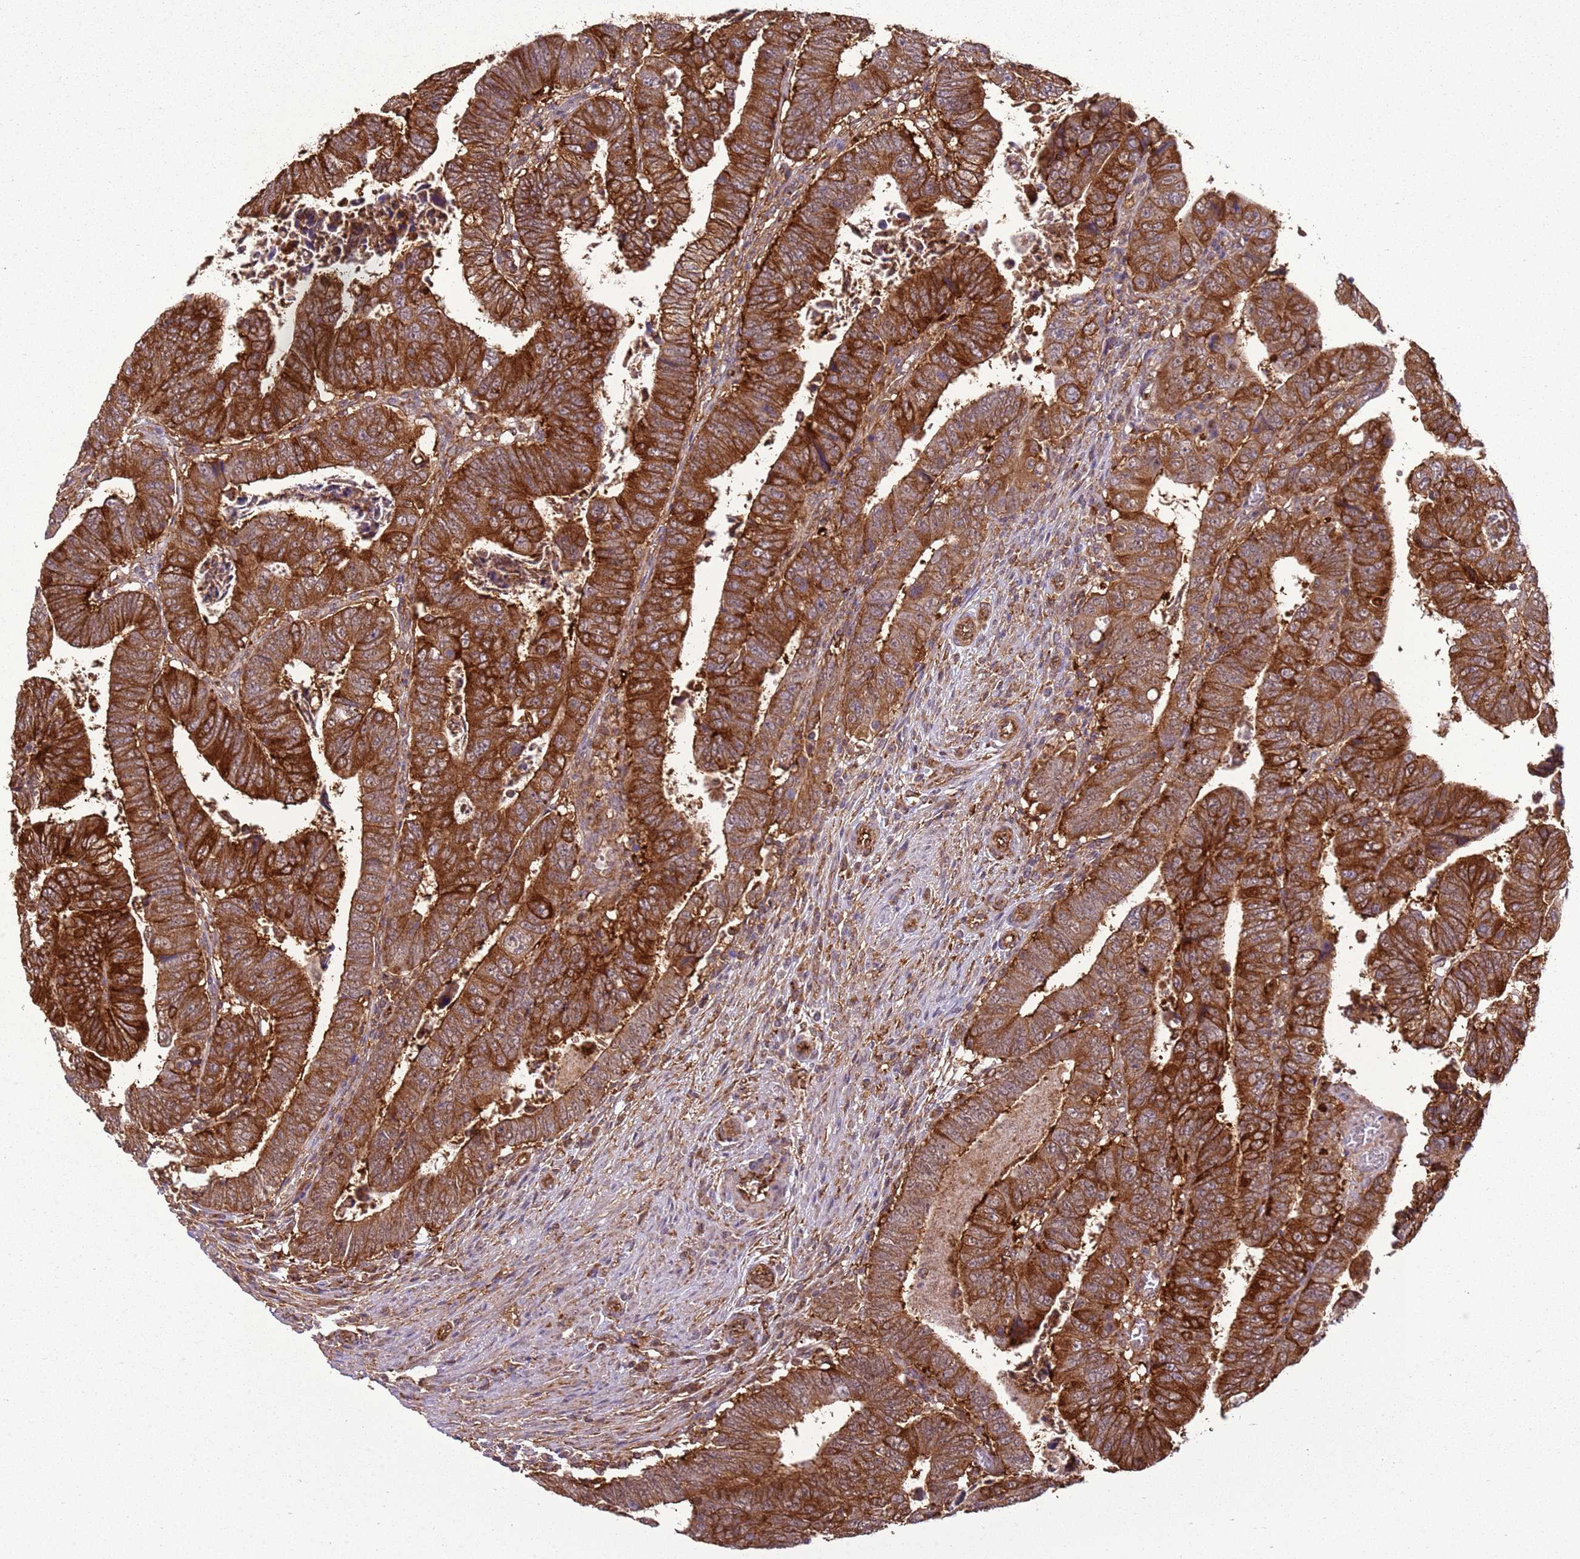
{"staining": {"intensity": "strong", "quantity": ">75%", "location": "cytoplasmic/membranous"}, "tissue": "colorectal cancer", "cell_type": "Tumor cells", "image_type": "cancer", "snomed": [{"axis": "morphology", "description": "Normal tissue, NOS"}, {"axis": "morphology", "description": "Adenocarcinoma, NOS"}, {"axis": "topography", "description": "Rectum"}], "caption": "Immunohistochemistry photomicrograph of colorectal adenocarcinoma stained for a protein (brown), which exhibits high levels of strong cytoplasmic/membranous staining in approximately >75% of tumor cells.", "gene": "GABRE", "patient": {"sex": "female", "age": 65}}